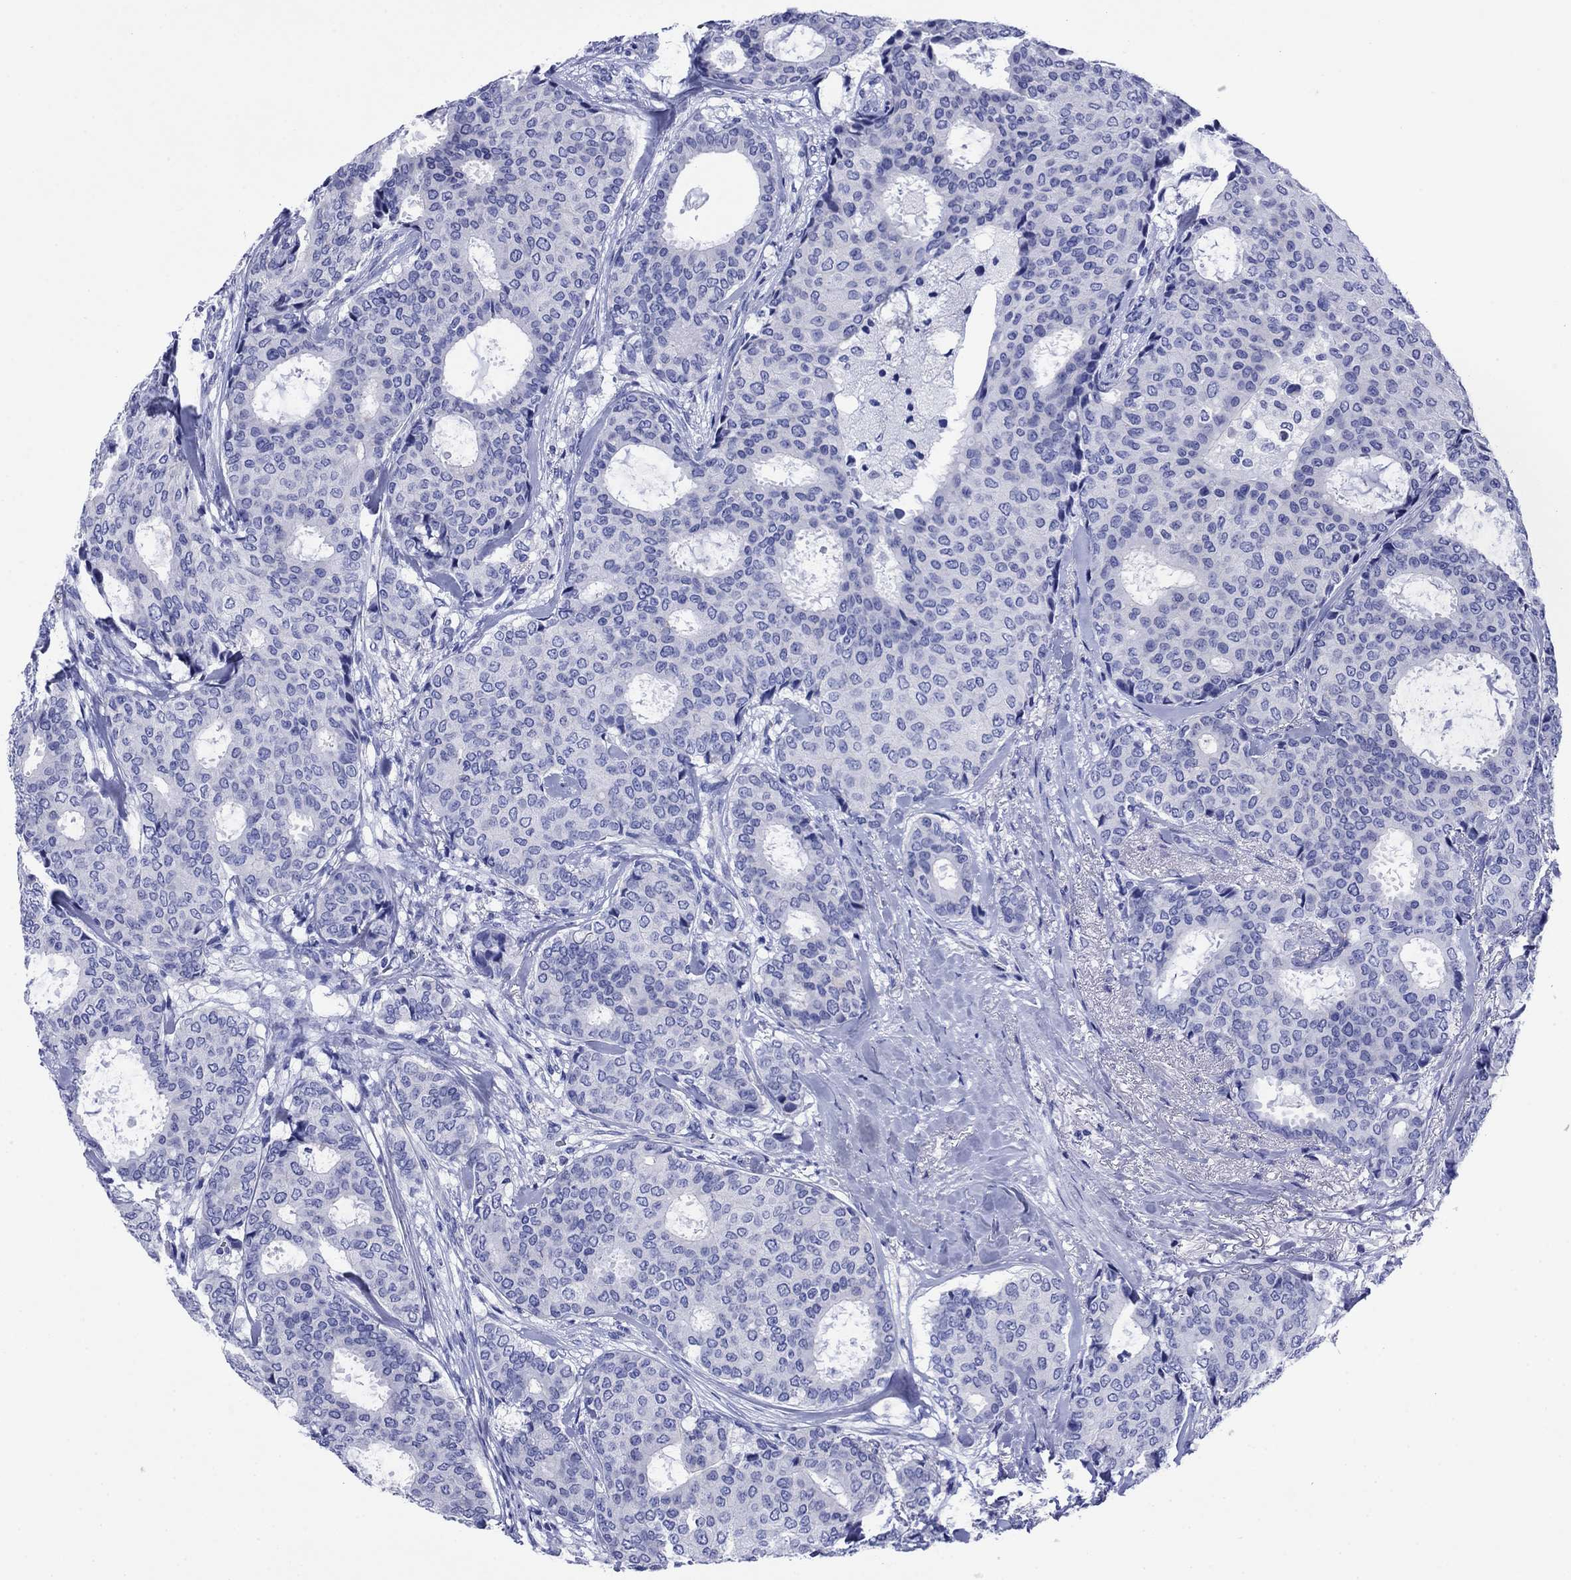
{"staining": {"intensity": "negative", "quantity": "none", "location": "none"}, "tissue": "breast cancer", "cell_type": "Tumor cells", "image_type": "cancer", "snomed": [{"axis": "morphology", "description": "Duct carcinoma"}, {"axis": "topography", "description": "Breast"}], "caption": "A photomicrograph of human breast cancer is negative for staining in tumor cells.", "gene": "SLC1A2", "patient": {"sex": "female", "age": 75}}